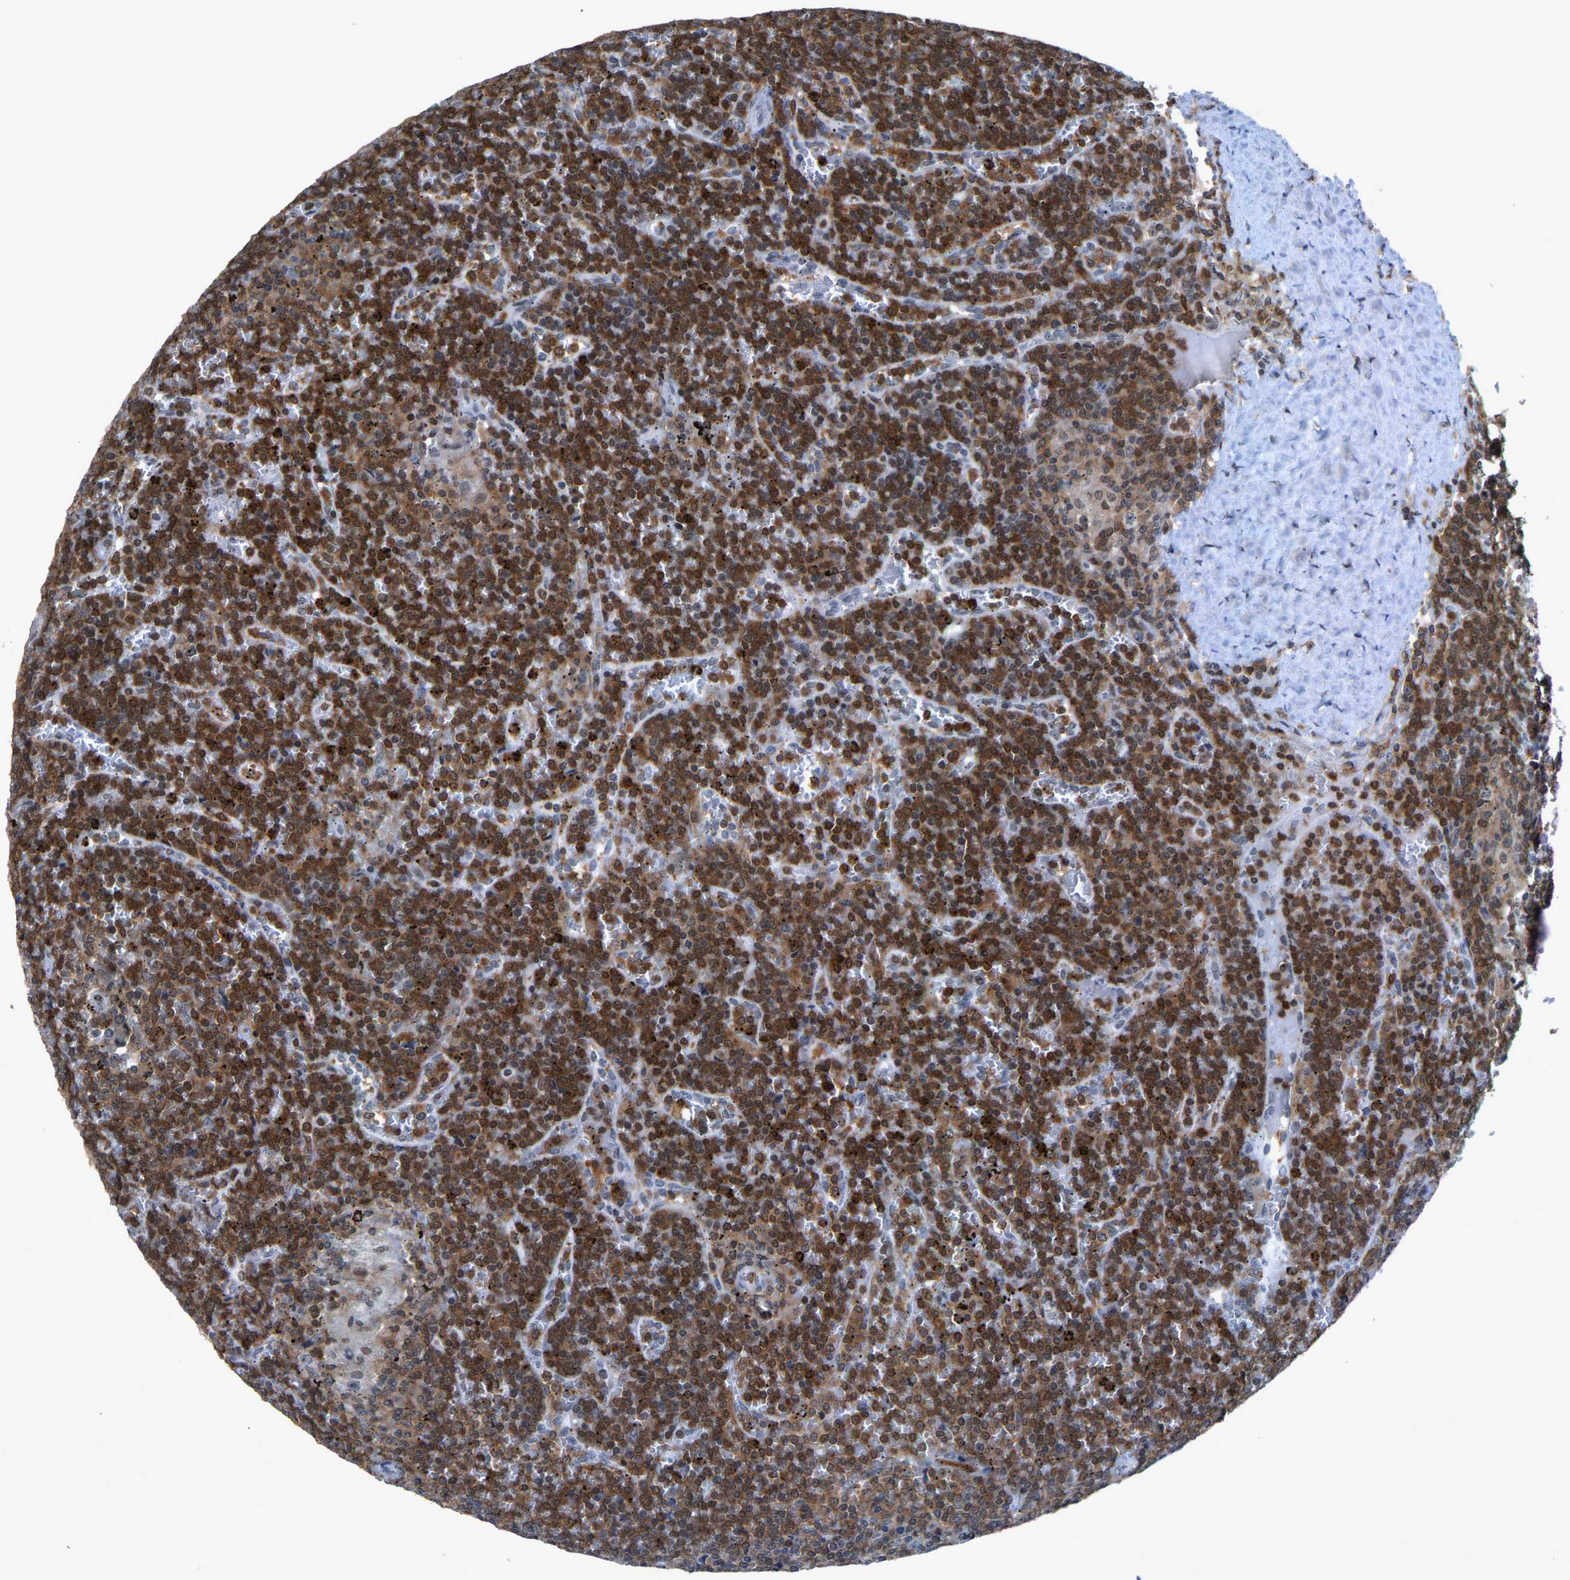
{"staining": {"intensity": "strong", "quantity": ">75%", "location": "cytoplasmic/membranous"}, "tissue": "lymphoma", "cell_type": "Tumor cells", "image_type": "cancer", "snomed": [{"axis": "morphology", "description": "Malignant lymphoma, non-Hodgkin's type, Low grade"}, {"axis": "topography", "description": "Spleen"}], "caption": "Protein staining of low-grade malignant lymphoma, non-Hodgkin's type tissue shows strong cytoplasmic/membranous positivity in approximately >75% of tumor cells.", "gene": "FGD3", "patient": {"sex": "female", "age": 19}}